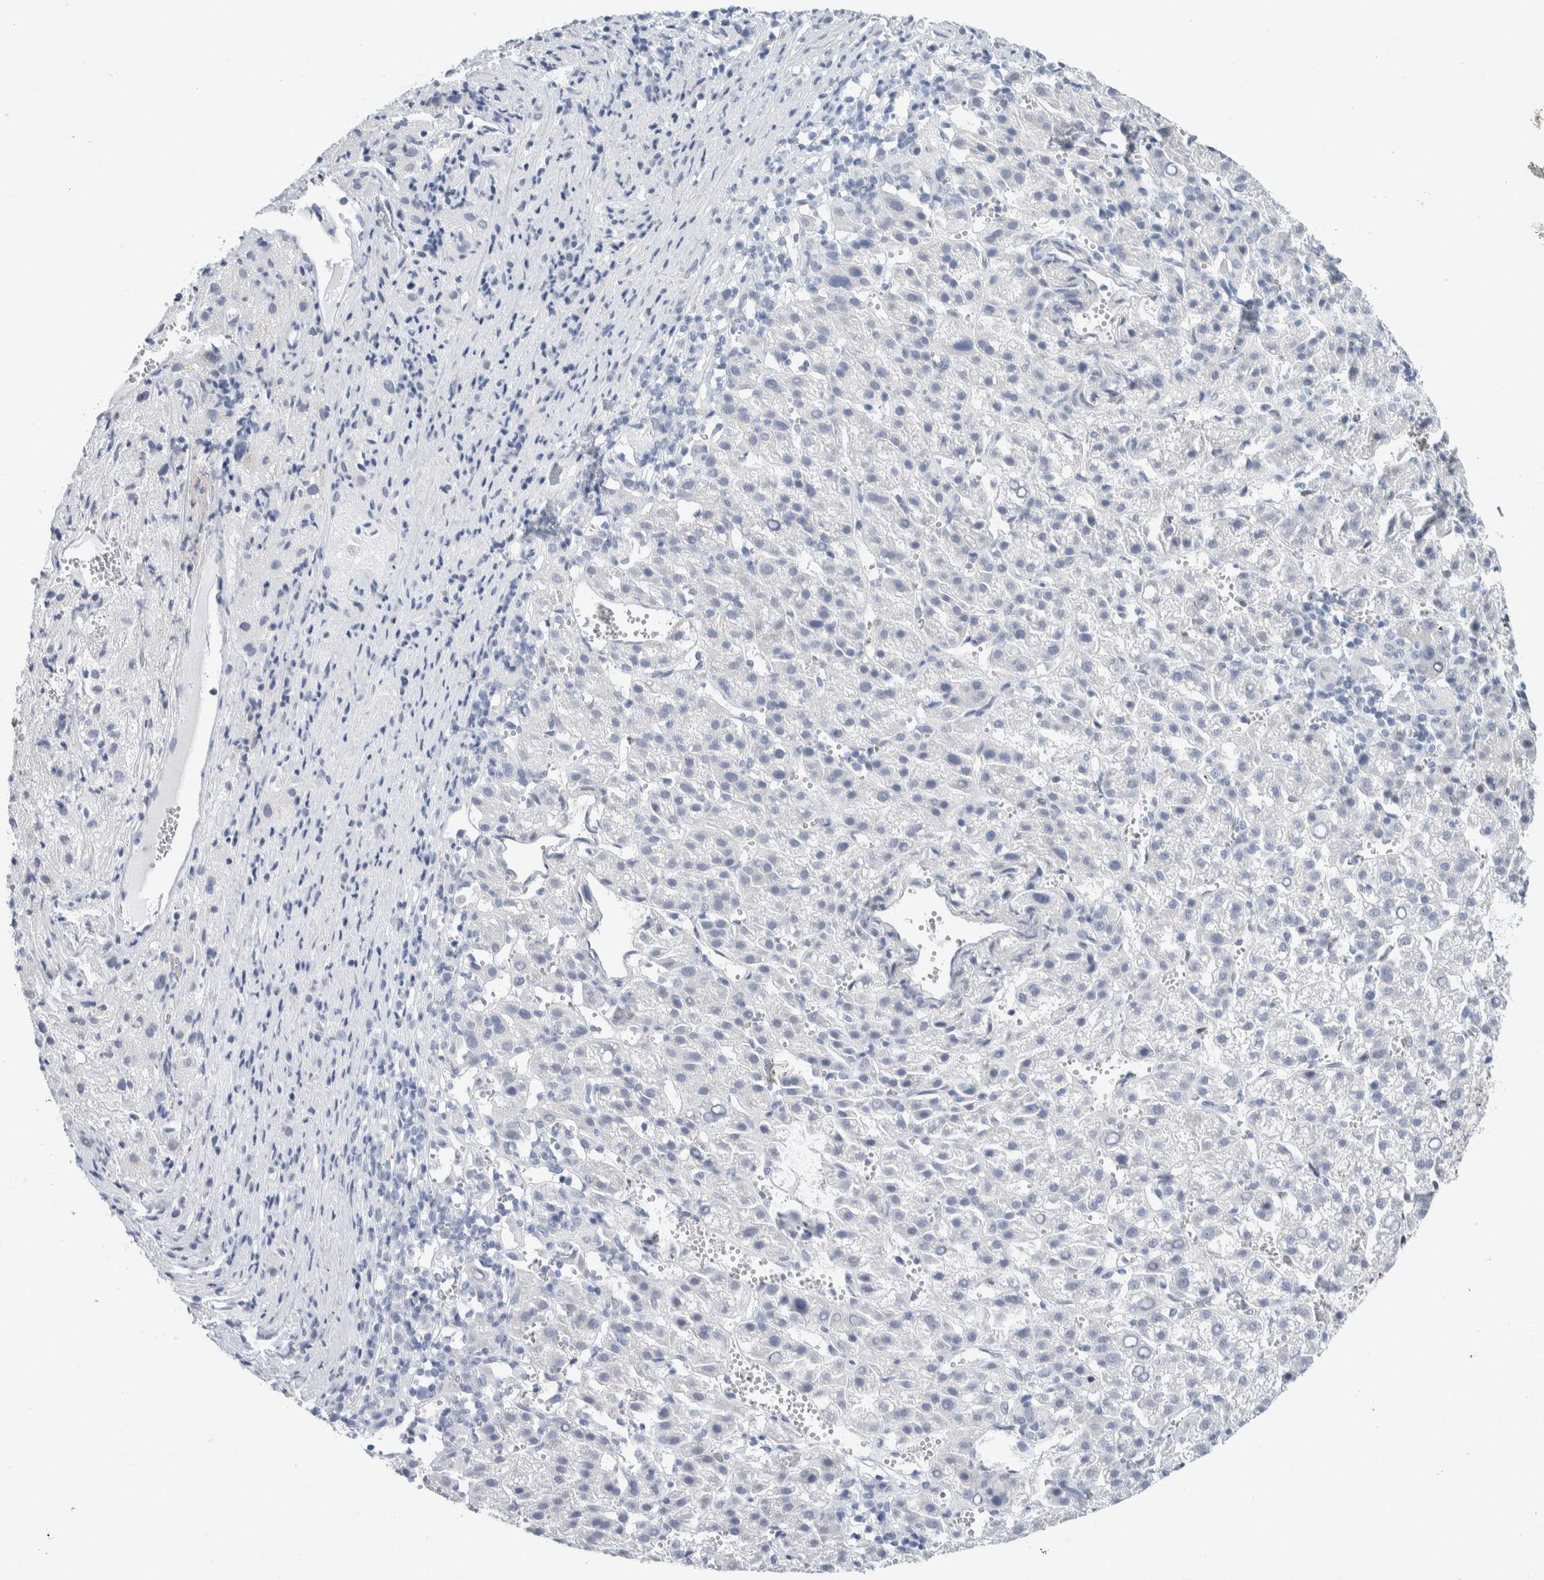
{"staining": {"intensity": "negative", "quantity": "none", "location": "none"}, "tissue": "liver cancer", "cell_type": "Tumor cells", "image_type": "cancer", "snomed": [{"axis": "morphology", "description": "Carcinoma, Hepatocellular, NOS"}, {"axis": "topography", "description": "Liver"}], "caption": "Histopathology image shows no protein staining in tumor cells of liver cancer tissue.", "gene": "PRMT1", "patient": {"sex": "female", "age": 58}}